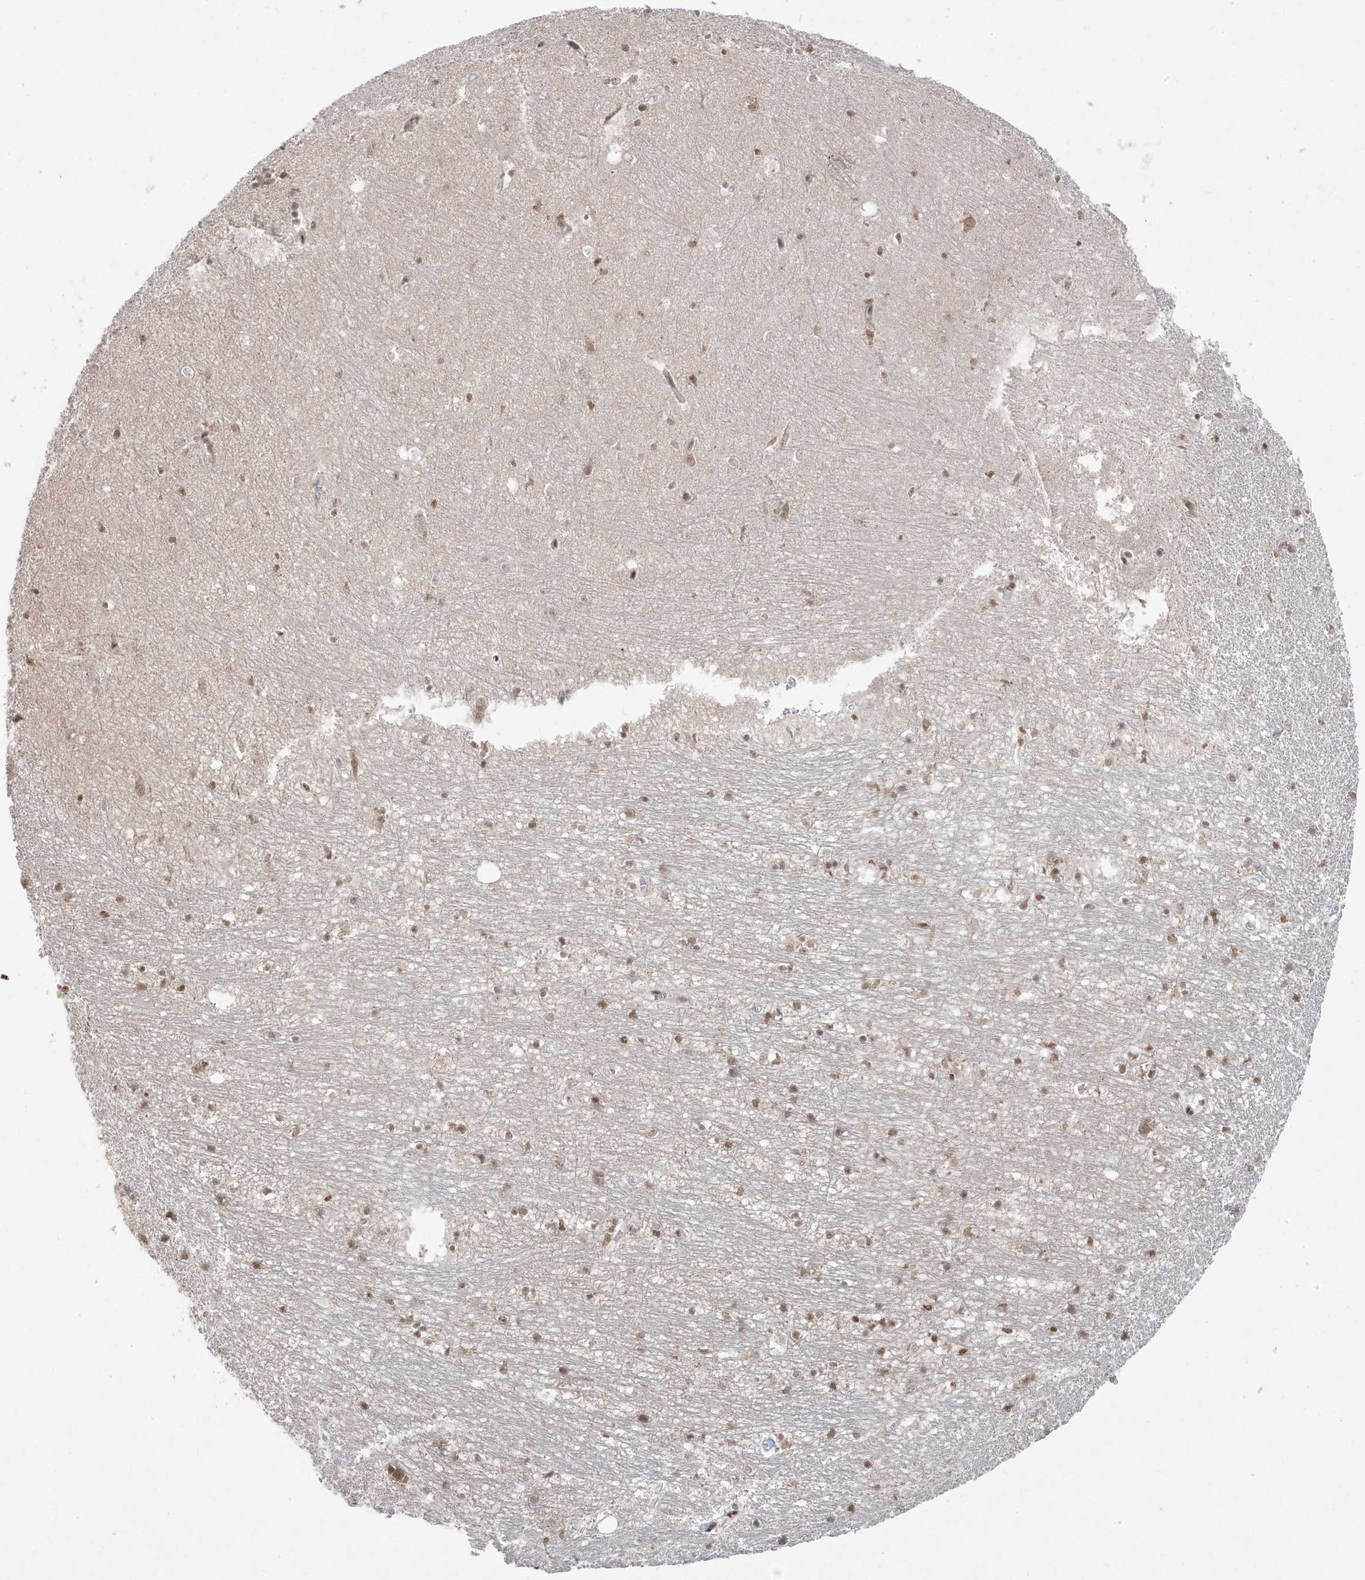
{"staining": {"intensity": "moderate", "quantity": "25%-75%", "location": "nuclear"}, "tissue": "hippocampus", "cell_type": "Glial cells", "image_type": "normal", "snomed": [{"axis": "morphology", "description": "Normal tissue, NOS"}, {"axis": "topography", "description": "Hippocampus"}], "caption": "The photomicrograph demonstrates a brown stain indicating the presence of a protein in the nuclear of glial cells in hippocampus. Using DAB (brown) and hematoxylin (blue) stains, captured at high magnification using brightfield microscopy.", "gene": "MTREX", "patient": {"sex": "female", "age": 64}}